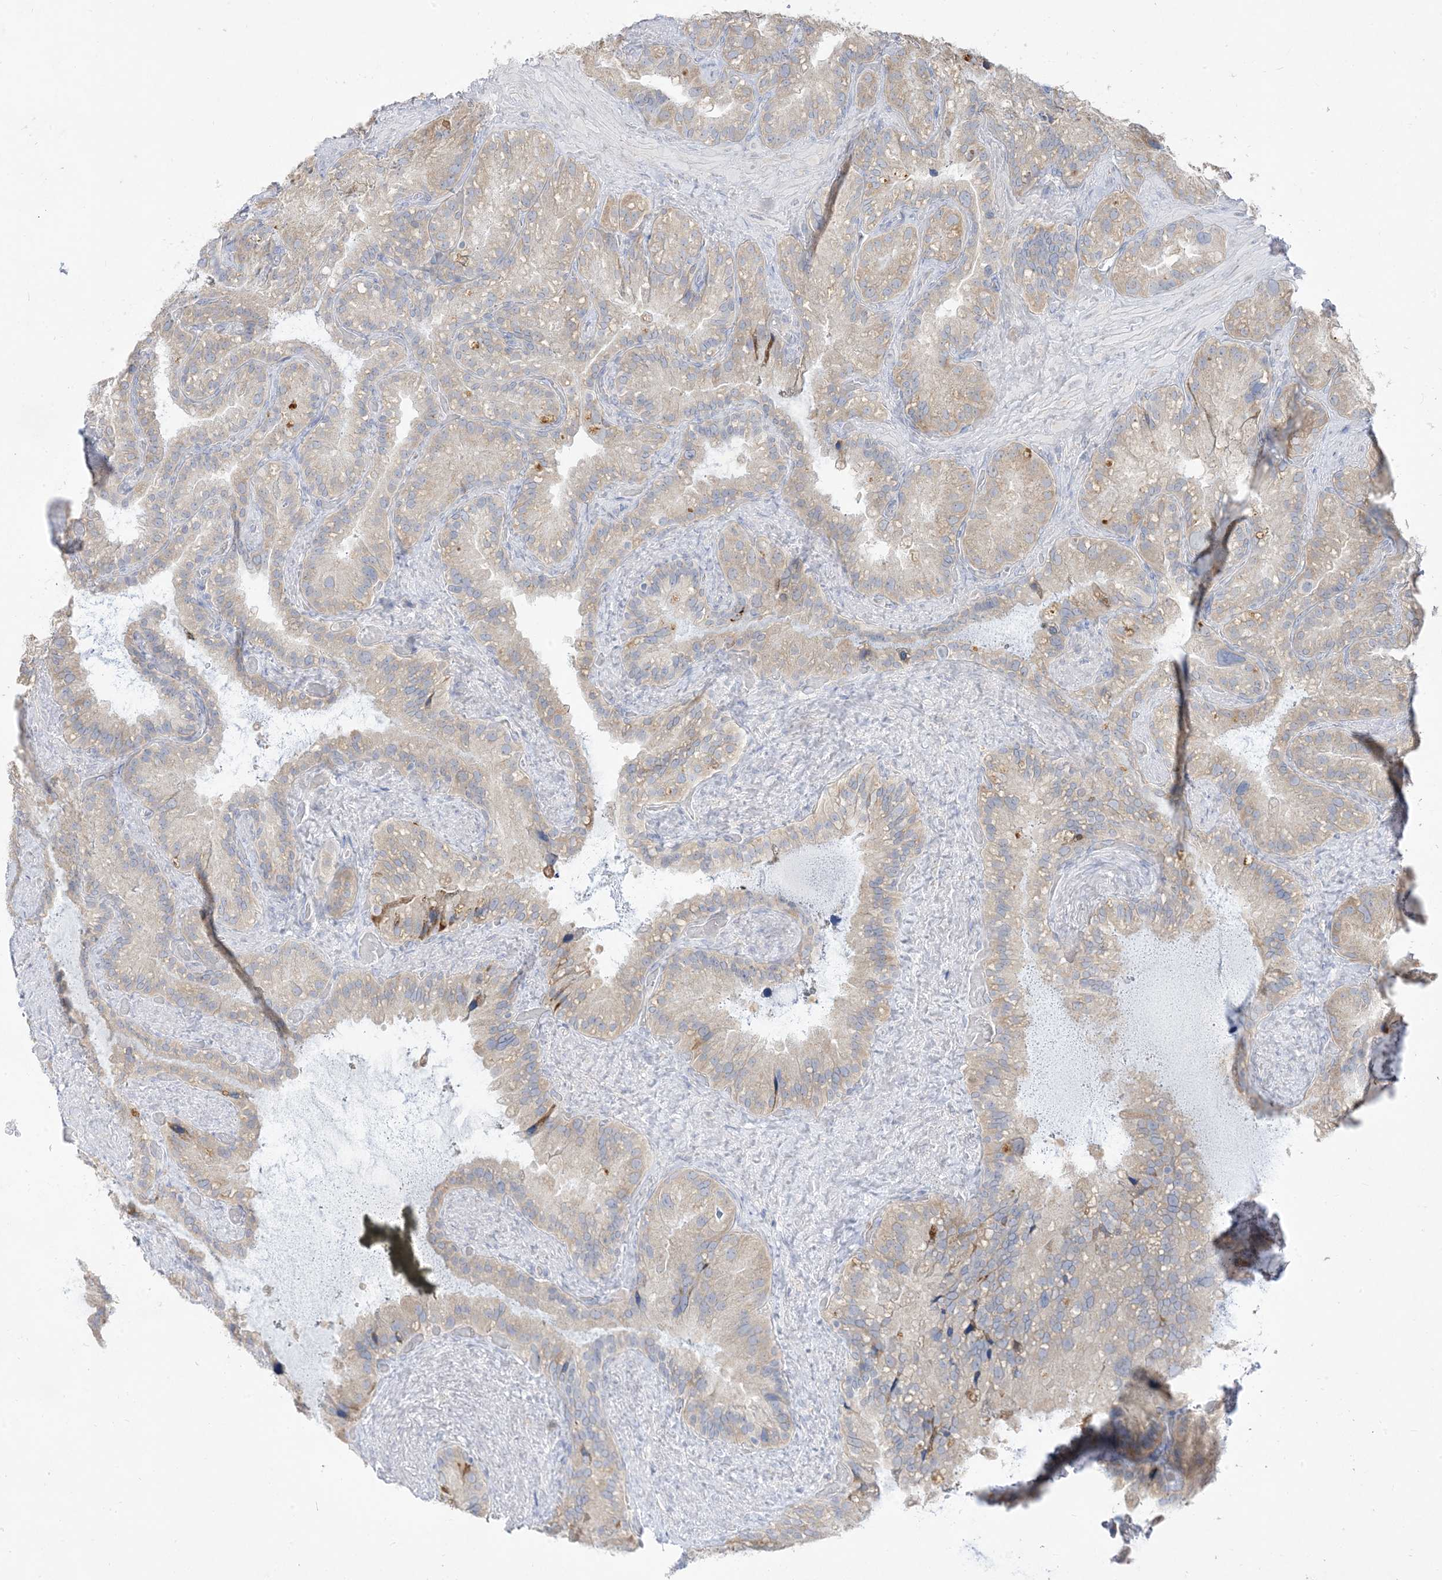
{"staining": {"intensity": "weak", "quantity": "<25%", "location": "cytoplasmic/membranous"}, "tissue": "seminal vesicle", "cell_type": "Glandular cells", "image_type": "normal", "snomed": [{"axis": "morphology", "description": "Normal tissue, NOS"}, {"axis": "topography", "description": "Prostate"}, {"axis": "topography", "description": "Seminal veicle"}], "caption": "There is no significant expression in glandular cells of seminal vesicle. (Brightfield microscopy of DAB (3,3'-diaminobenzidine) IHC at high magnification).", "gene": "LOXL3", "patient": {"sex": "male", "age": 68}}